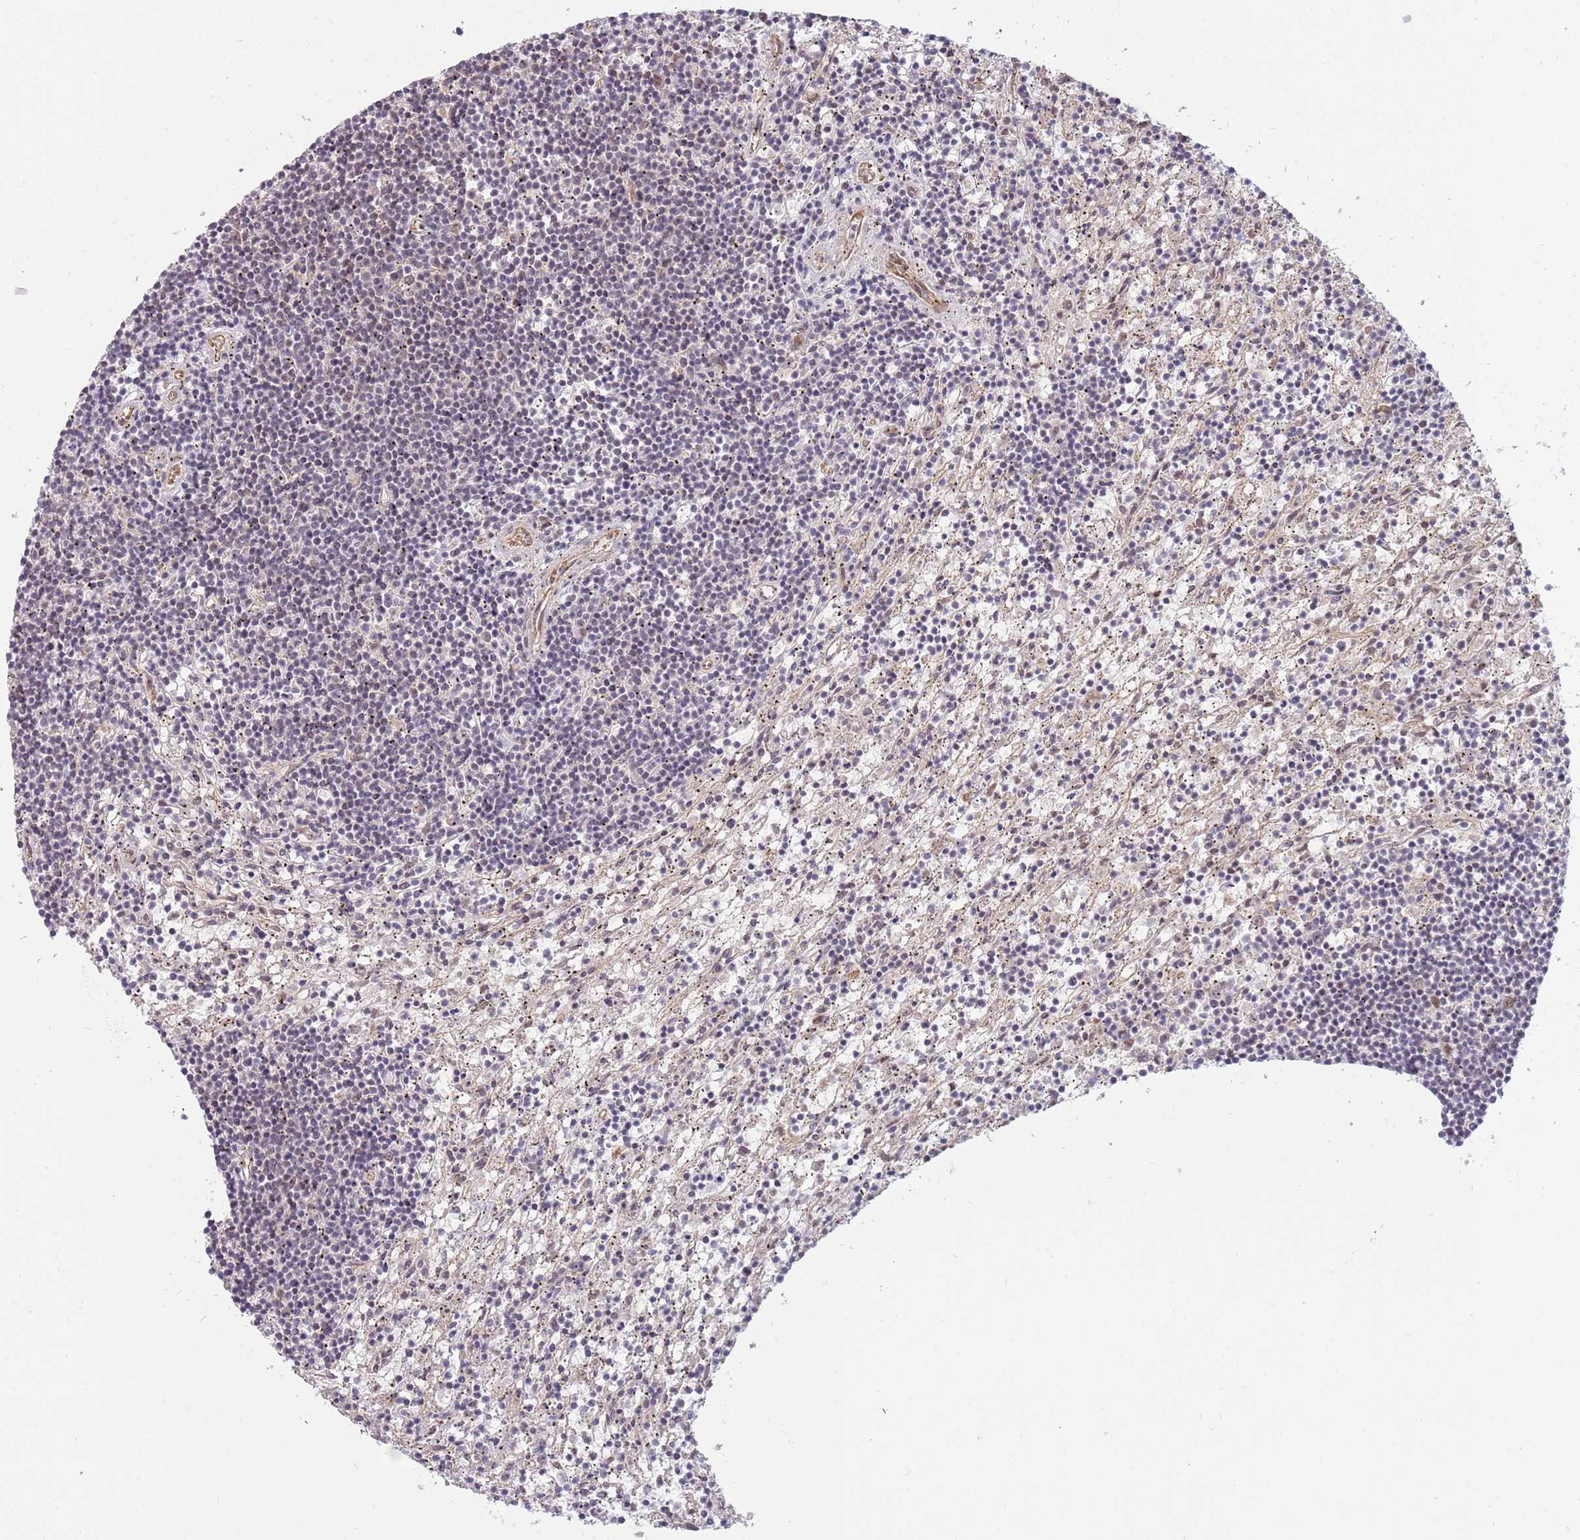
{"staining": {"intensity": "negative", "quantity": "none", "location": "none"}, "tissue": "lymphoma", "cell_type": "Tumor cells", "image_type": "cancer", "snomed": [{"axis": "morphology", "description": "Malignant lymphoma, non-Hodgkin's type, Low grade"}, {"axis": "topography", "description": "Spleen"}], "caption": "Lymphoma stained for a protein using immunohistochemistry (IHC) exhibits no staining tumor cells.", "gene": "ZBTB7A", "patient": {"sex": "male", "age": 76}}